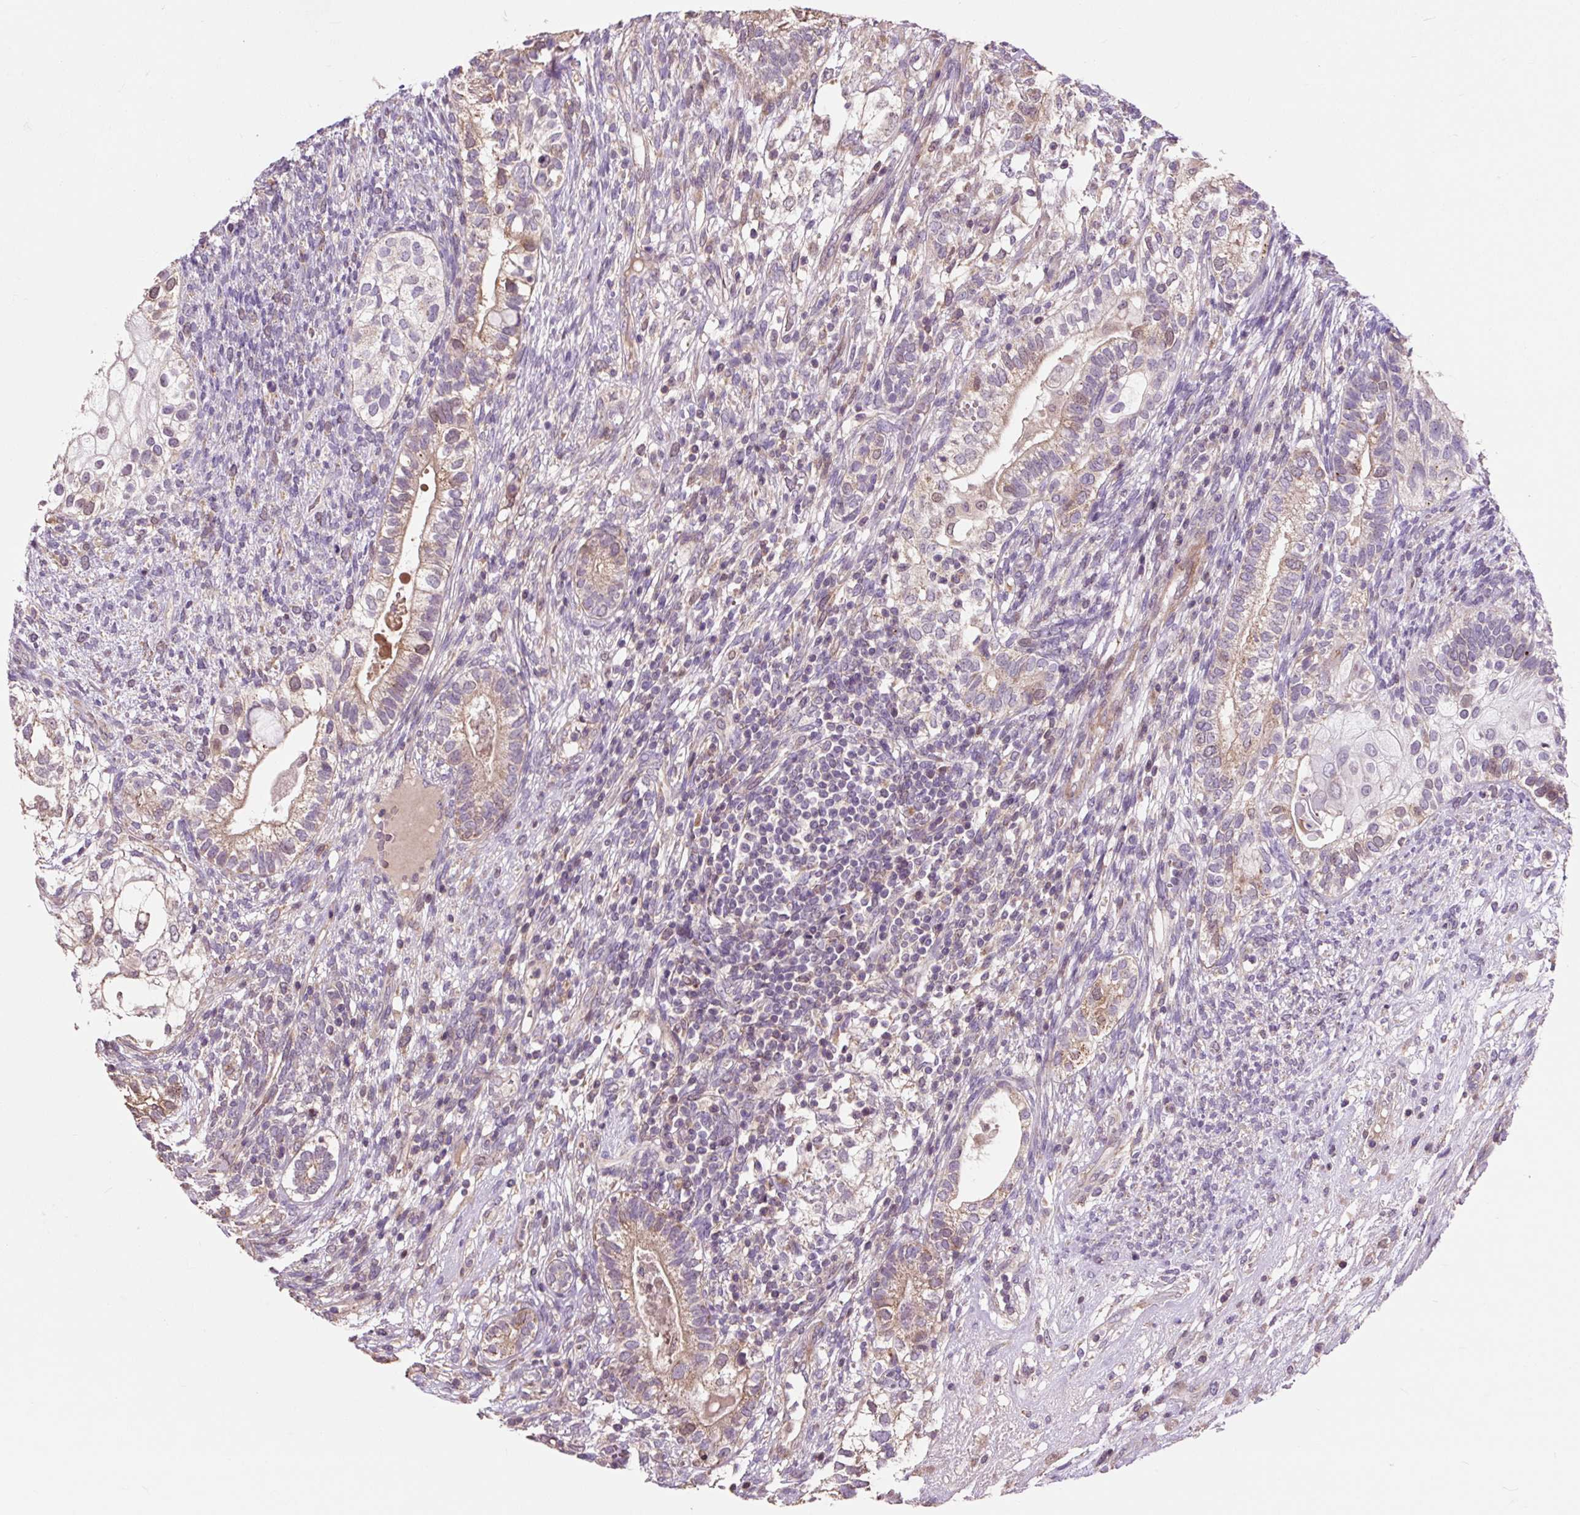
{"staining": {"intensity": "moderate", "quantity": "<25%", "location": "cytoplasmic/membranous"}, "tissue": "testis cancer", "cell_type": "Tumor cells", "image_type": "cancer", "snomed": [{"axis": "morphology", "description": "Seminoma, NOS"}, {"axis": "morphology", "description": "Carcinoma, Embryonal, NOS"}, {"axis": "topography", "description": "Testis"}], "caption": "Brown immunohistochemical staining in human embryonal carcinoma (testis) shows moderate cytoplasmic/membranous staining in about <25% of tumor cells.", "gene": "PRIMPOL", "patient": {"sex": "male", "age": 41}}